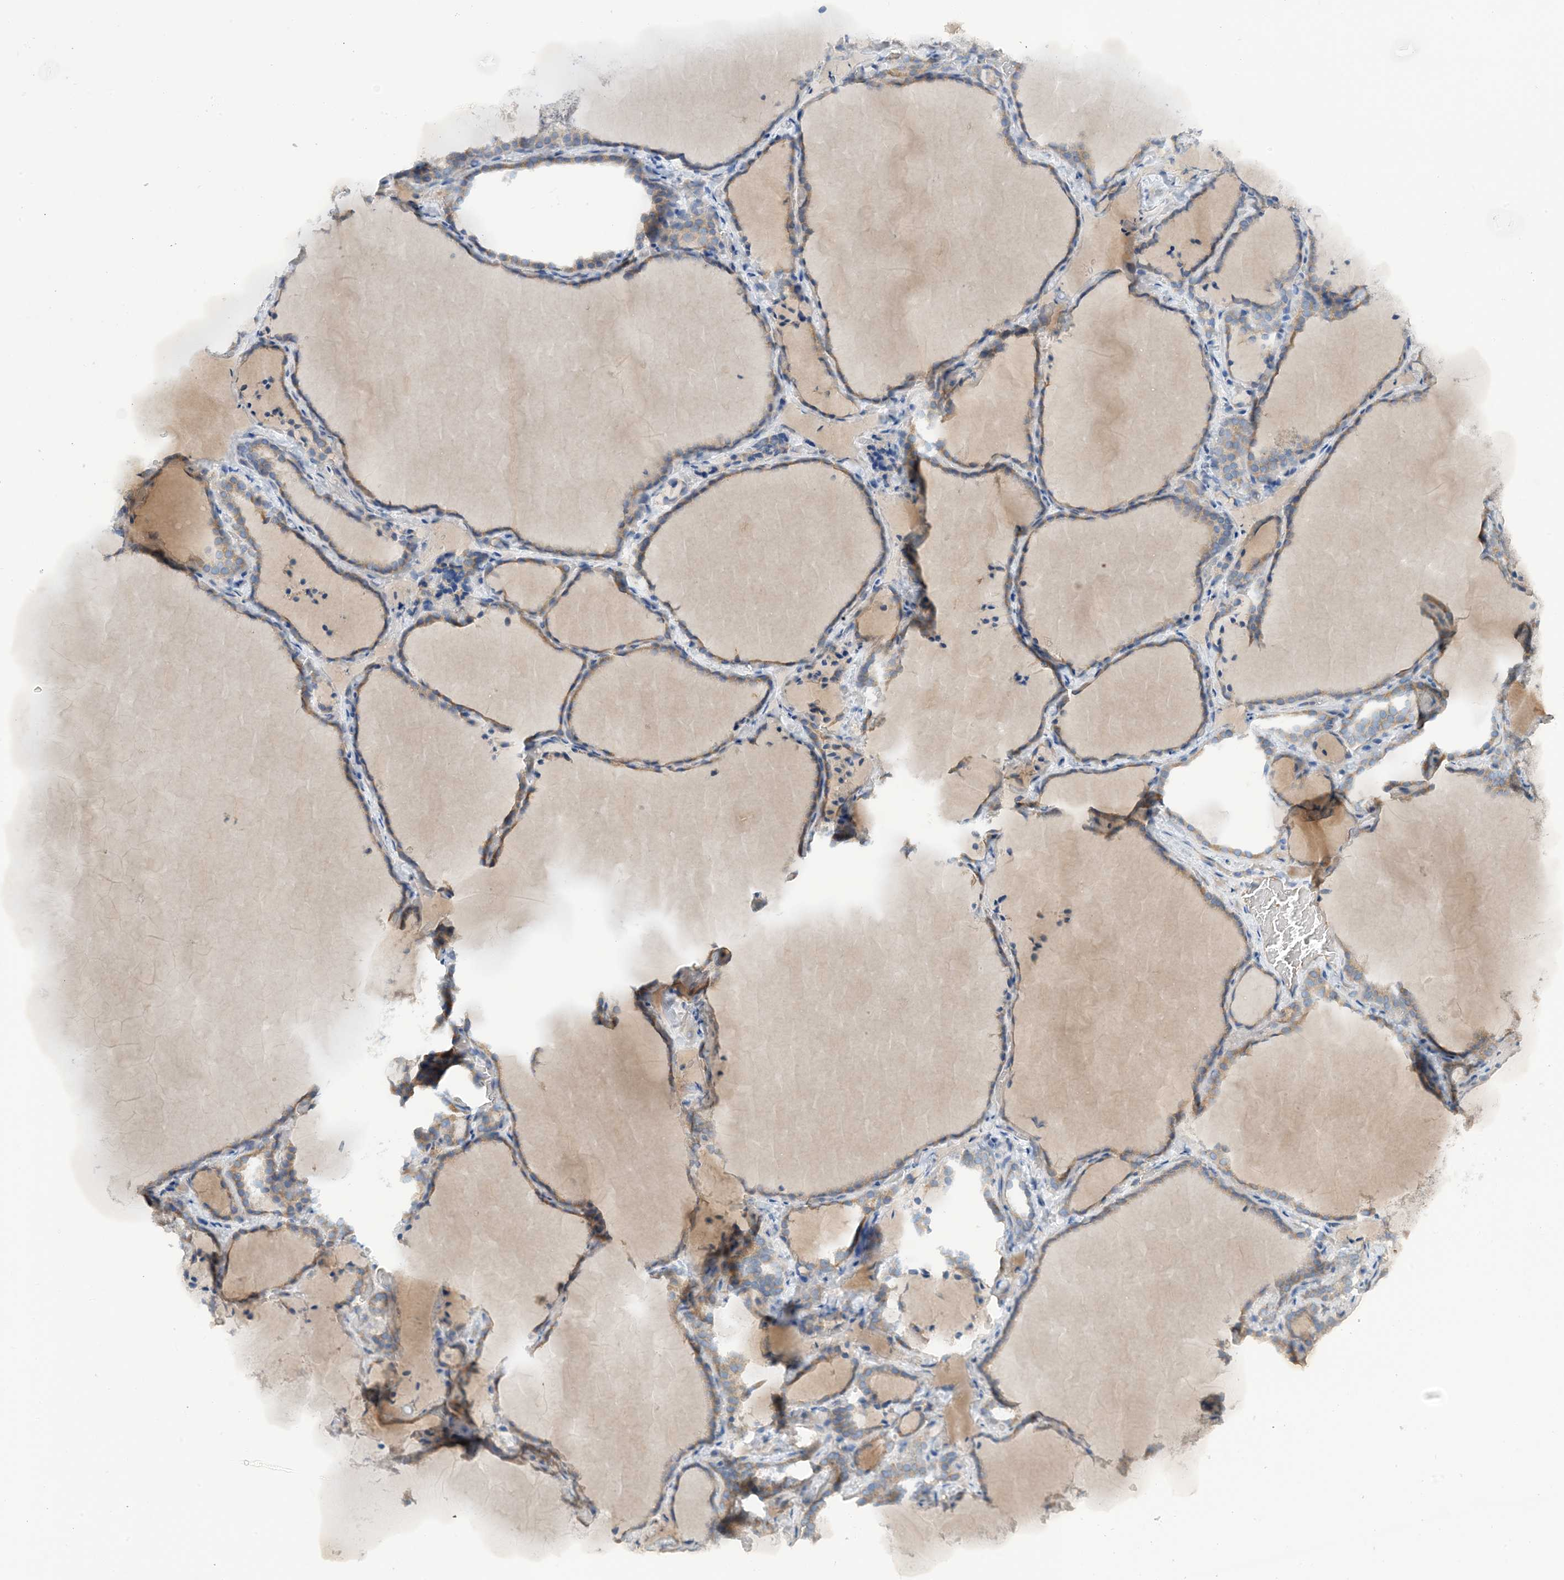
{"staining": {"intensity": "weak", "quantity": "25%-75%", "location": "cytoplasmic/membranous"}, "tissue": "thyroid gland", "cell_type": "Glandular cells", "image_type": "normal", "snomed": [{"axis": "morphology", "description": "Normal tissue, NOS"}, {"axis": "topography", "description": "Thyroid gland"}], "caption": "A high-resolution image shows IHC staining of benign thyroid gland, which demonstrates weak cytoplasmic/membranous staining in approximately 25%-75% of glandular cells.", "gene": "SLC5A11", "patient": {"sex": "female", "age": 22}}